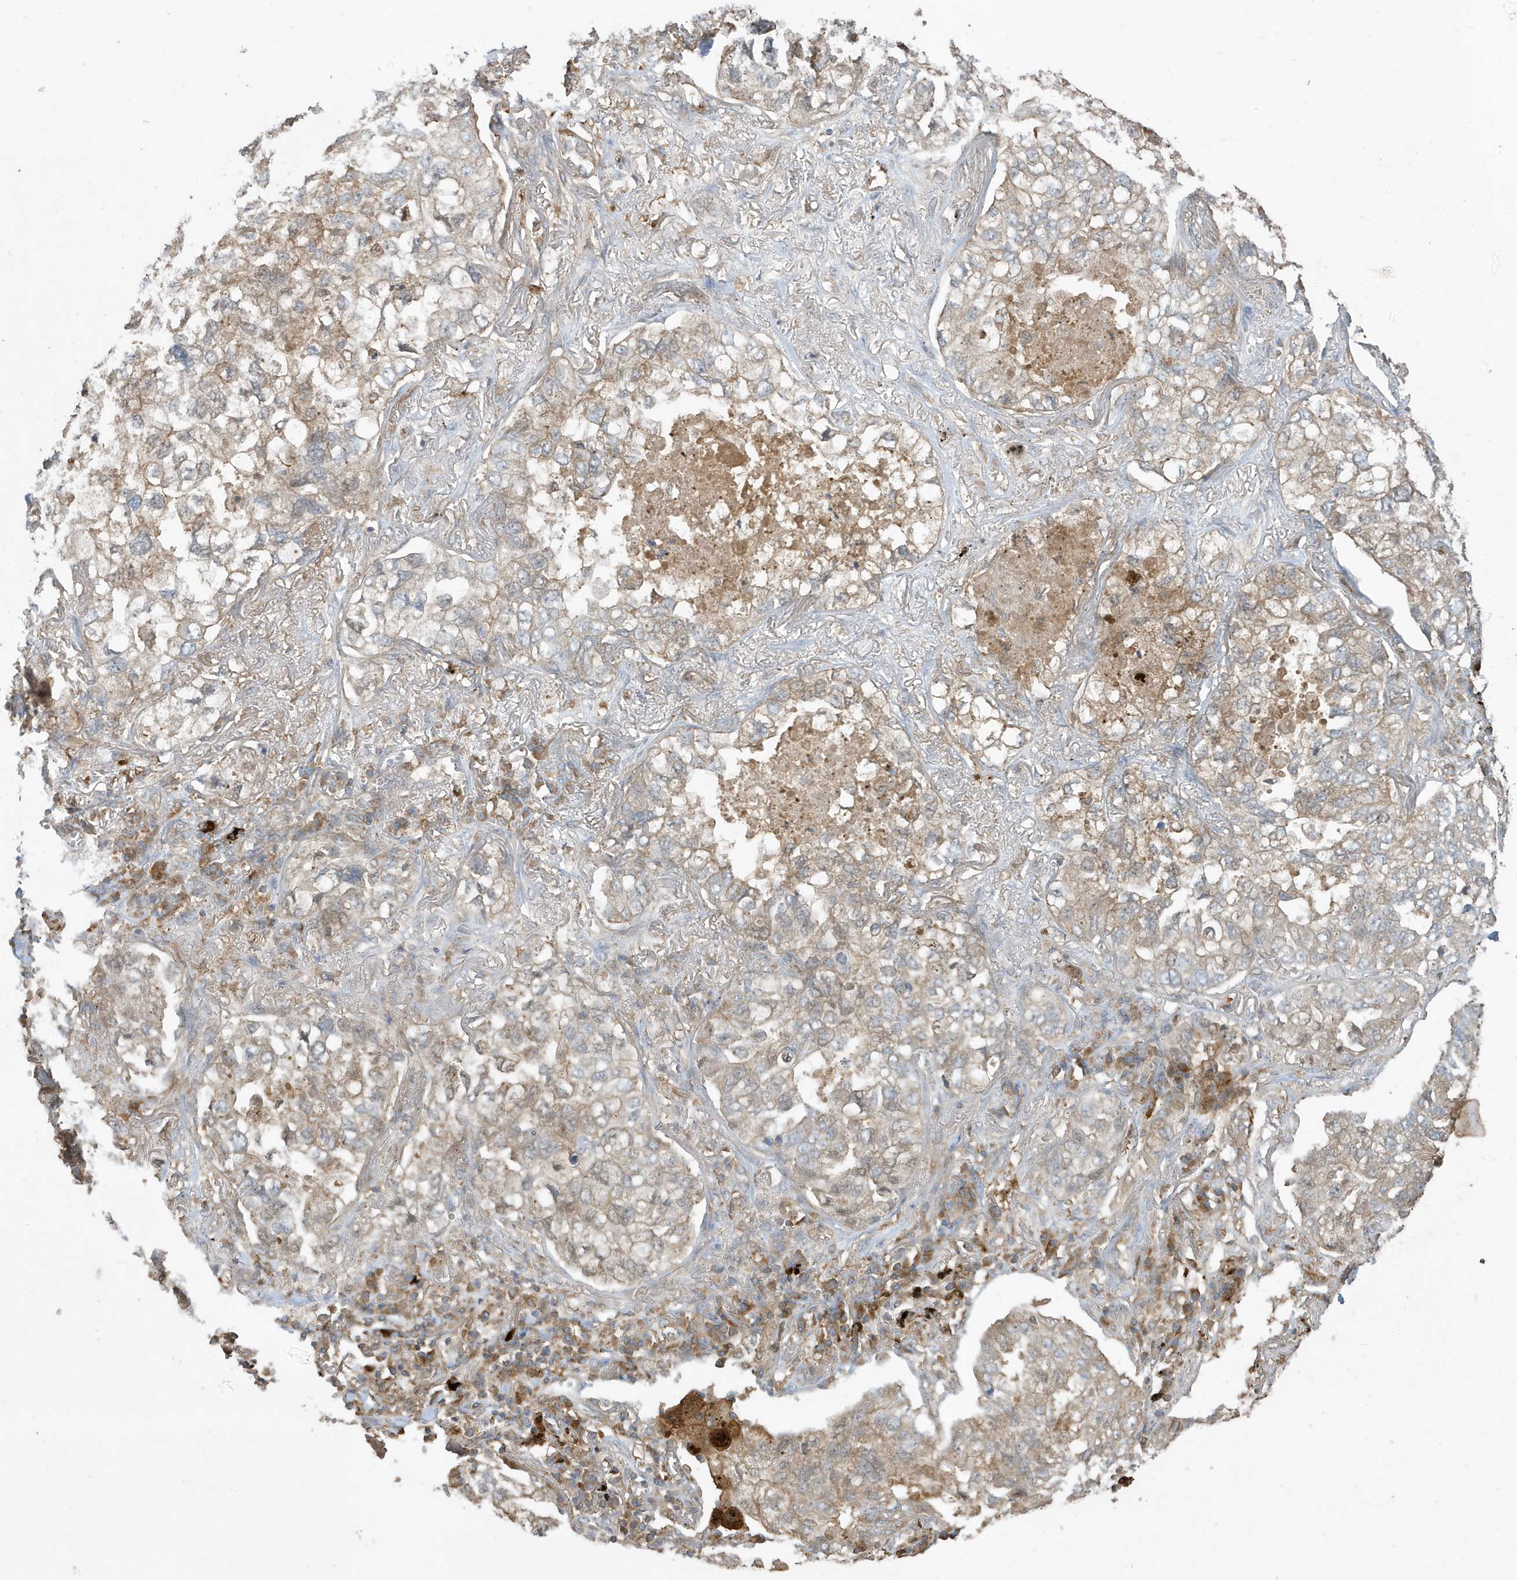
{"staining": {"intensity": "weak", "quantity": "25%-75%", "location": "cytoplasmic/membranous"}, "tissue": "lung cancer", "cell_type": "Tumor cells", "image_type": "cancer", "snomed": [{"axis": "morphology", "description": "Adenocarcinoma, NOS"}, {"axis": "topography", "description": "Lung"}], "caption": "DAB immunohistochemical staining of adenocarcinoma (lung) demonstrates weak cytoplasmic/membranous protein expression in approximately 25%-75% of tumor cells.", "gene": "ABTB1", "patient": {"sex": "male", "age": 65}}